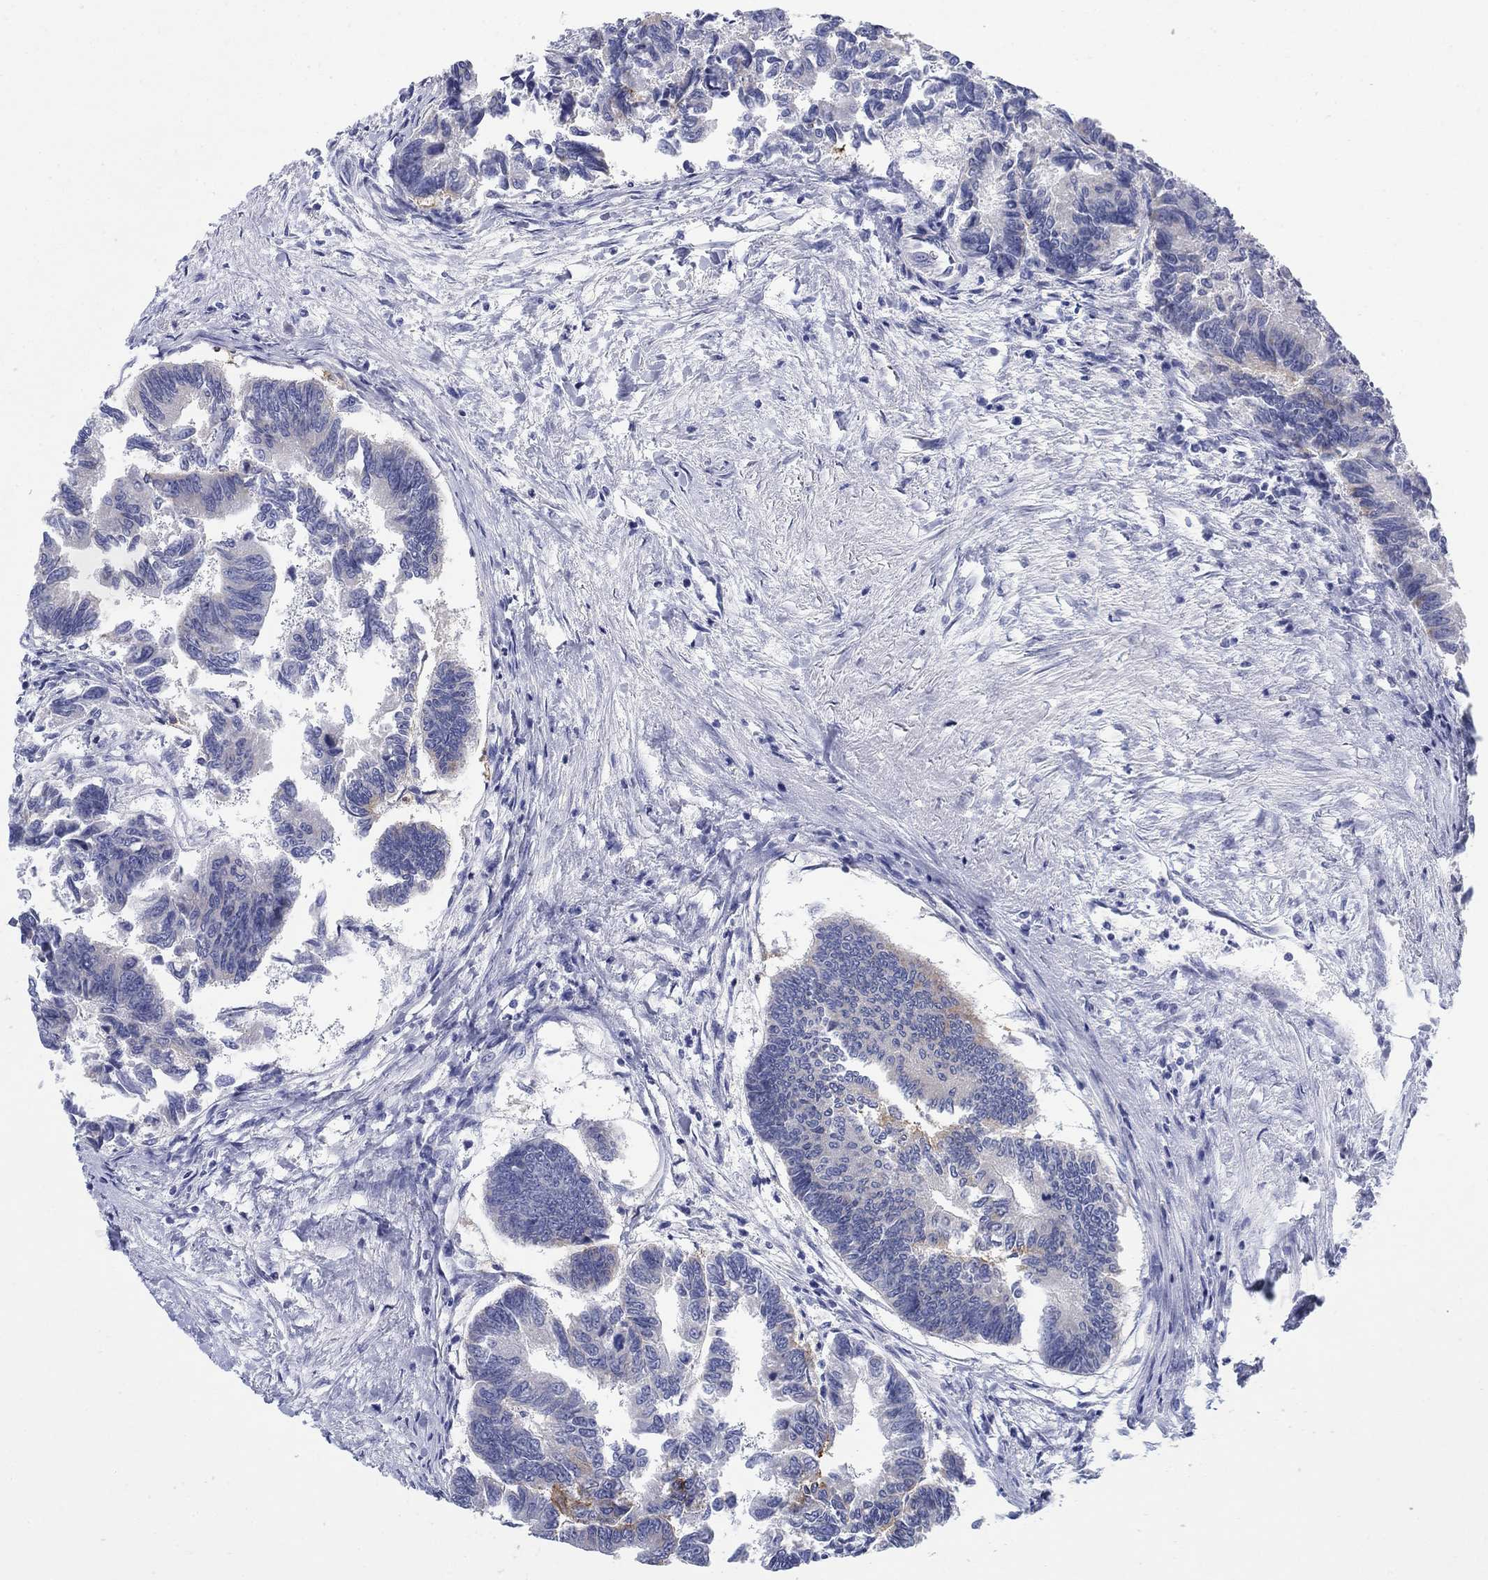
{"staining": {"intensity": "negative", "quantity": "none", "location": "none"}, "tissue": "colorectal cancer", "cell_type": "Tumor cells", "image_type": "cancer", "snomed": [{"axis": "morphology", "description": "Adenocarcinoma, NOS"}, {"axis": "topography", "description": "Colon"}], "caption": "IHC histopathology image of colorectal adenocarcinoma stained for a protein (brown), which exhibits no positivity in tumor cells.", "gene": "SCCPDH", "patient": {"sex": "female", "age": 65}}